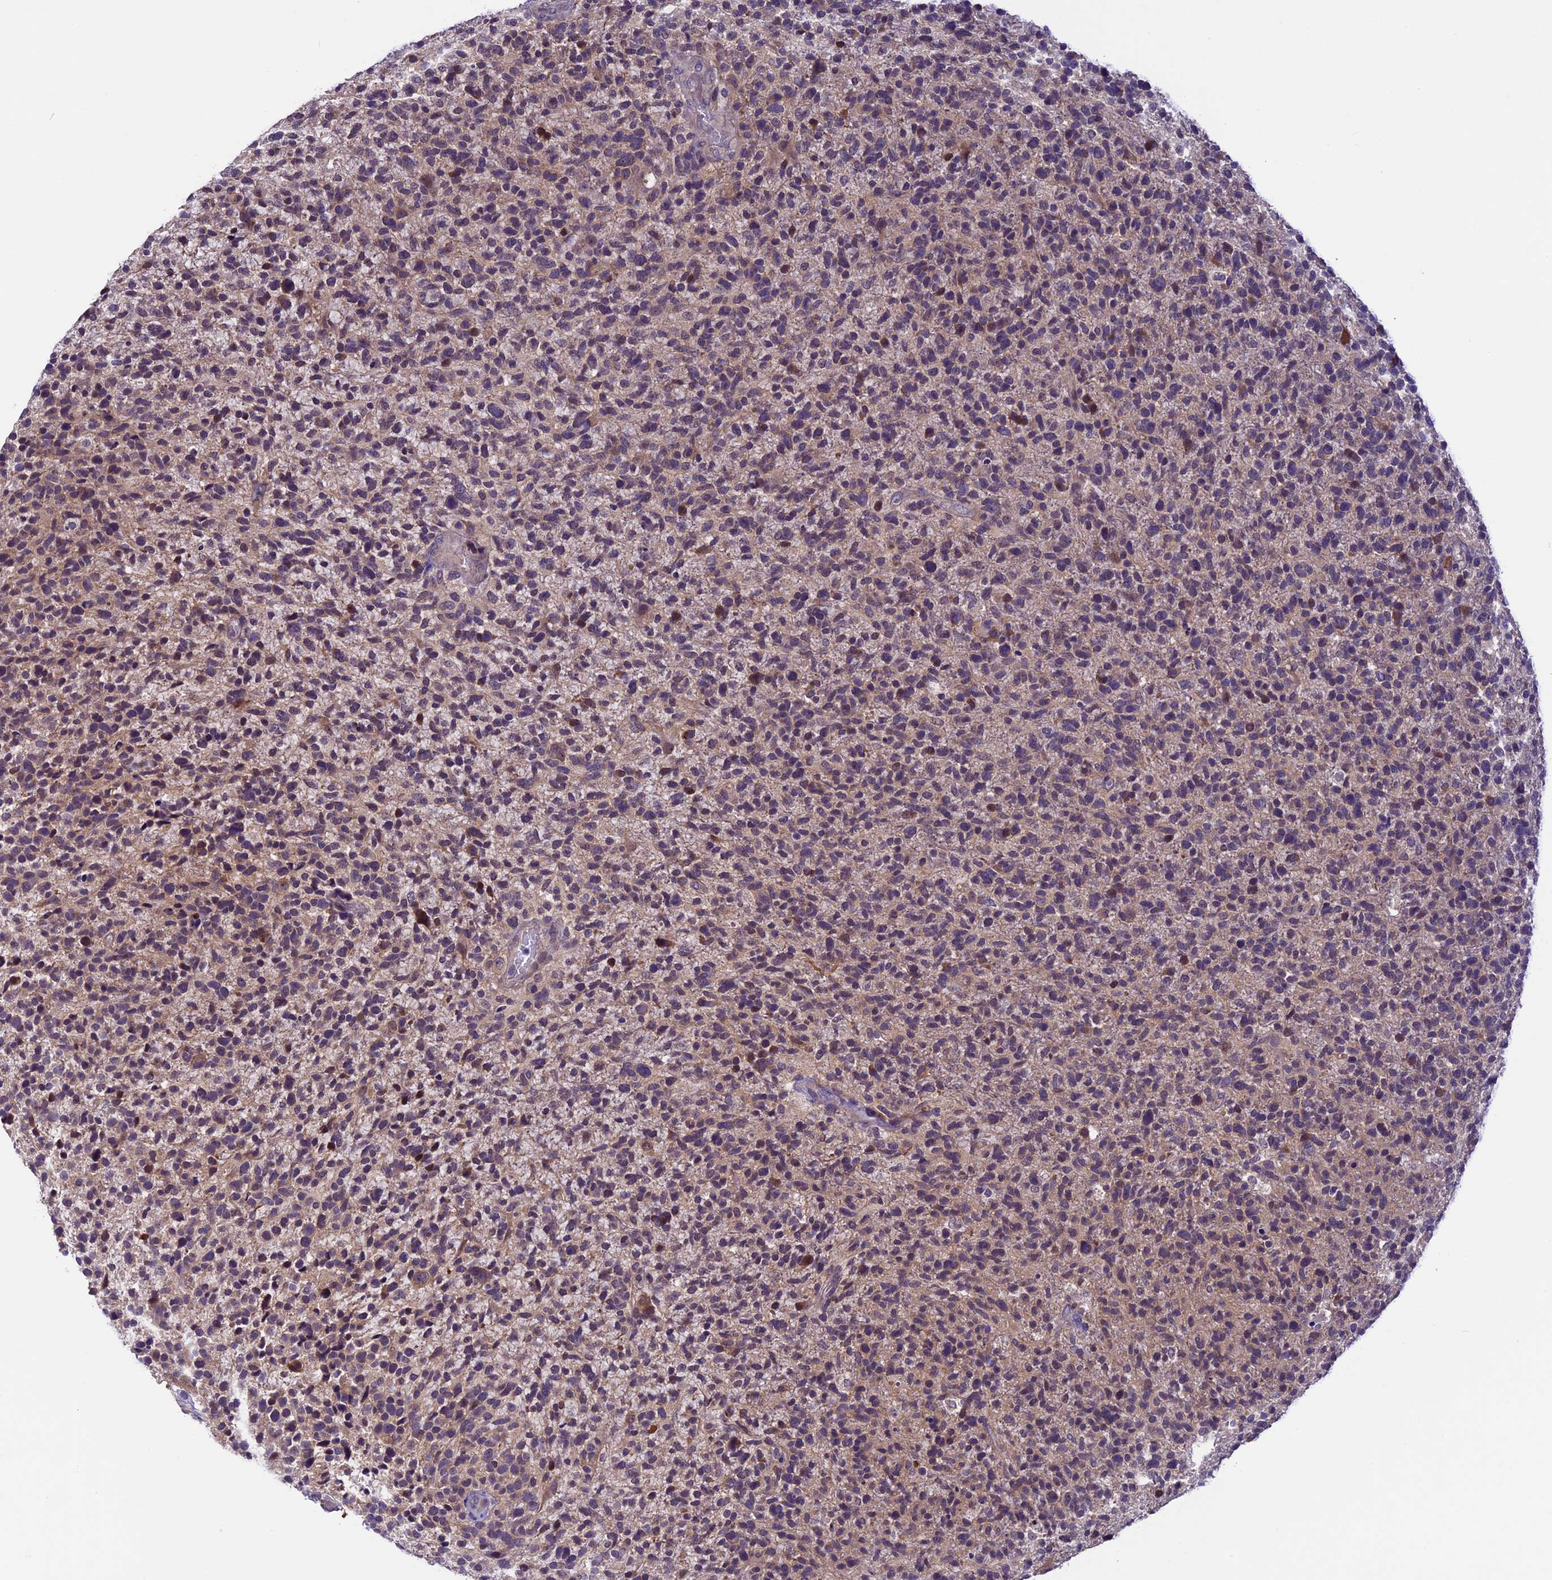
{"staining": {"intensity": "weak", "quantity": "25%-75%", "location": "cytoplasmic/membranous"}, "tissue": "glioma", "cell_type": "Tumor cells", "image_type": "cancer", "snomed": [{"axis": "morphology", "description": "Glioma, malignant, High grade"}, {"axis": "topography", "description": "Brain"}], "caption": "Glioma was stained to show a protein in brown. There is low levels of weak cytoplasmic/membranous staining in about 25%-75% of tumor cells.", "gene": "XKR7", "patient": {"sex": "male", "age": 72}}